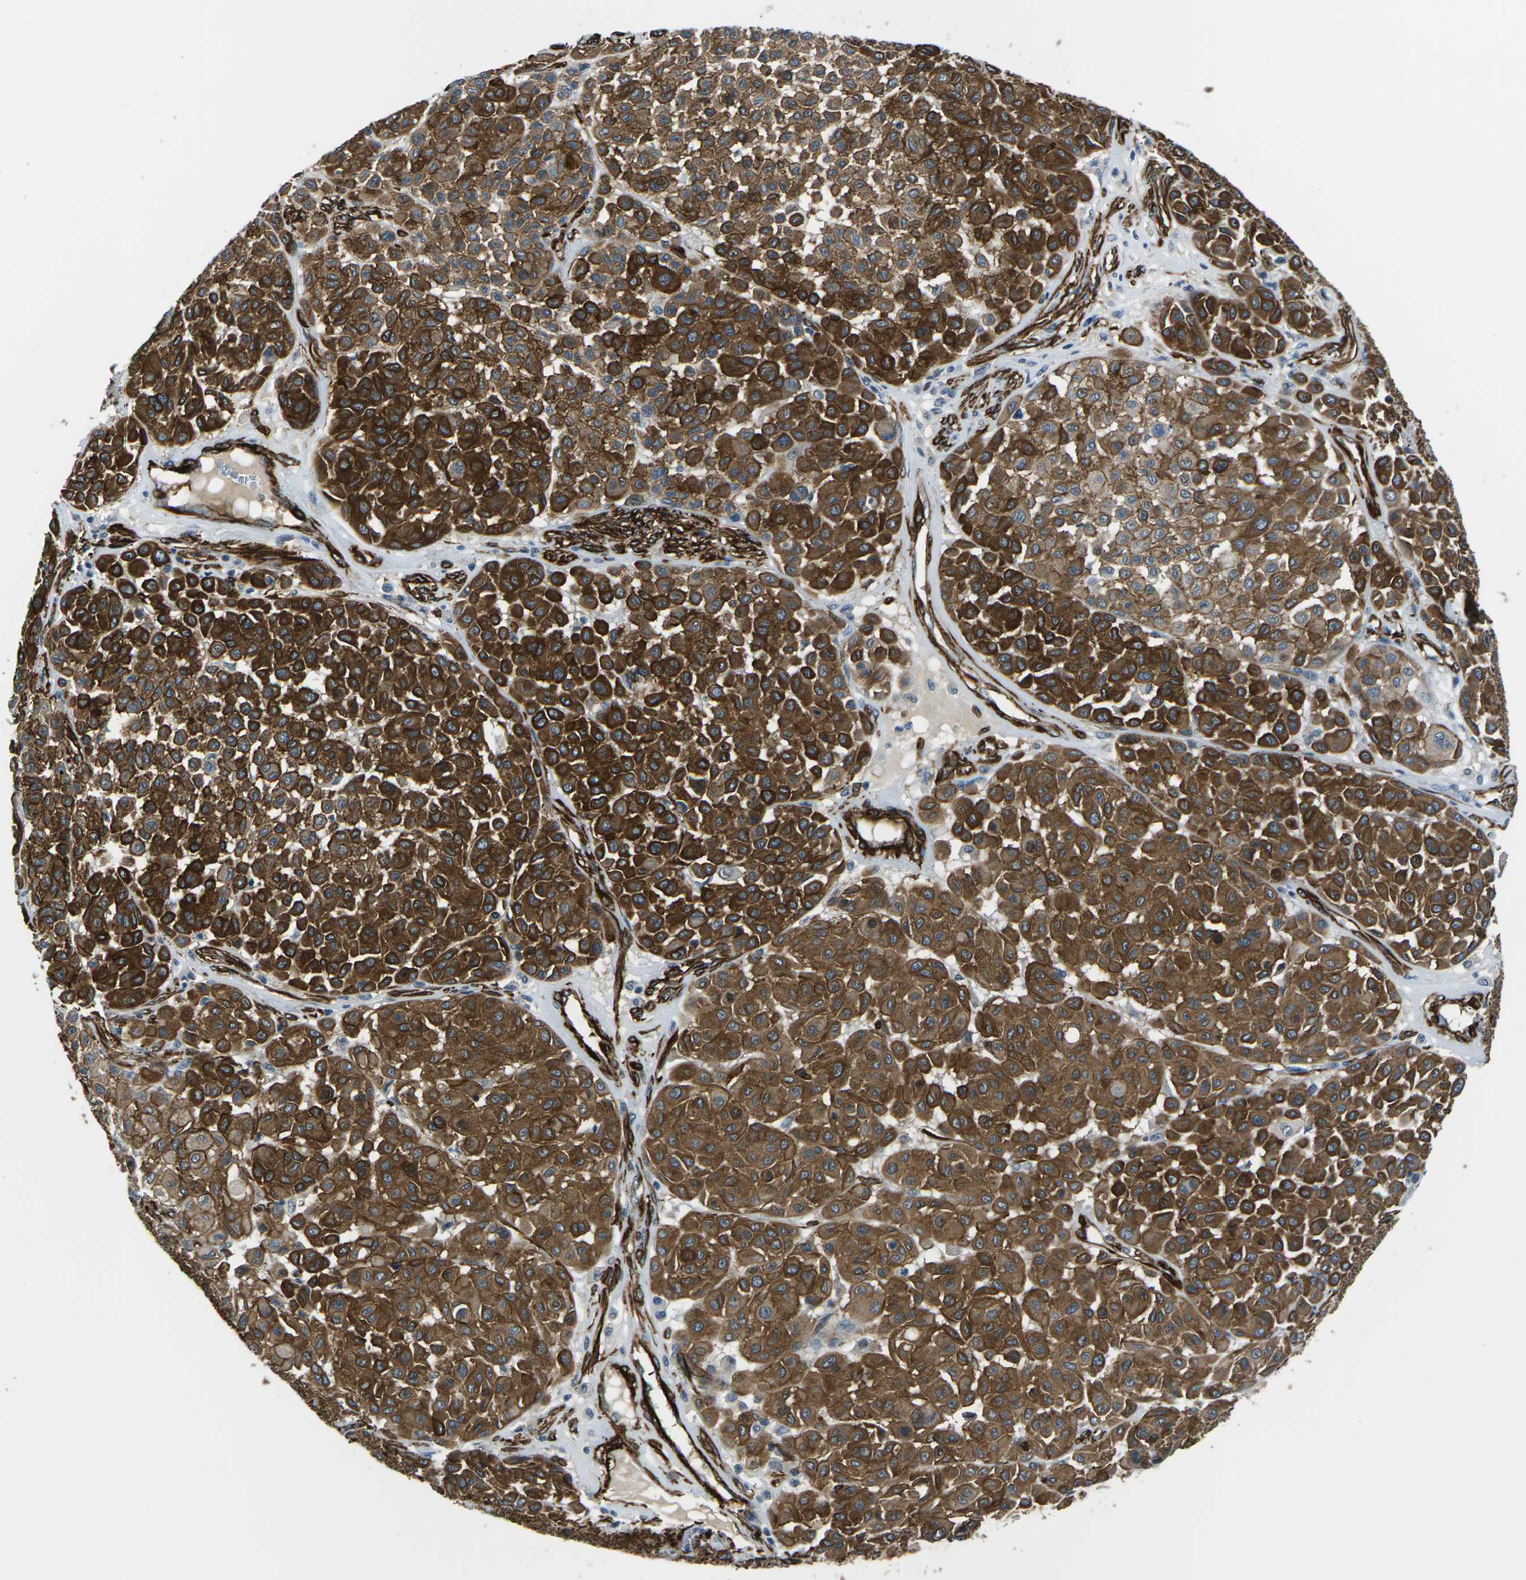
{"staining": {"intensity": "strong", "quantity": ">75%", "location": "cytoplasmic/membranous"}, "tissue": "melanoma", "cell_type": "Tumor cells", "image_type": "cancer", "snomed": [{"axis": "morphology", "description": "Malignant melanoma, Metastatic site"}, {"axis": "topography", "description": "Soft tissue"}], "caption": "Immunohistochemistry (IHC) of human melanoma reveals high levels of strong cytoplasmic/membranous positivity in about >75% of tumor cells.", "gene": "GRAMD1C", "patient": {"sex": "male", "age": 41}}